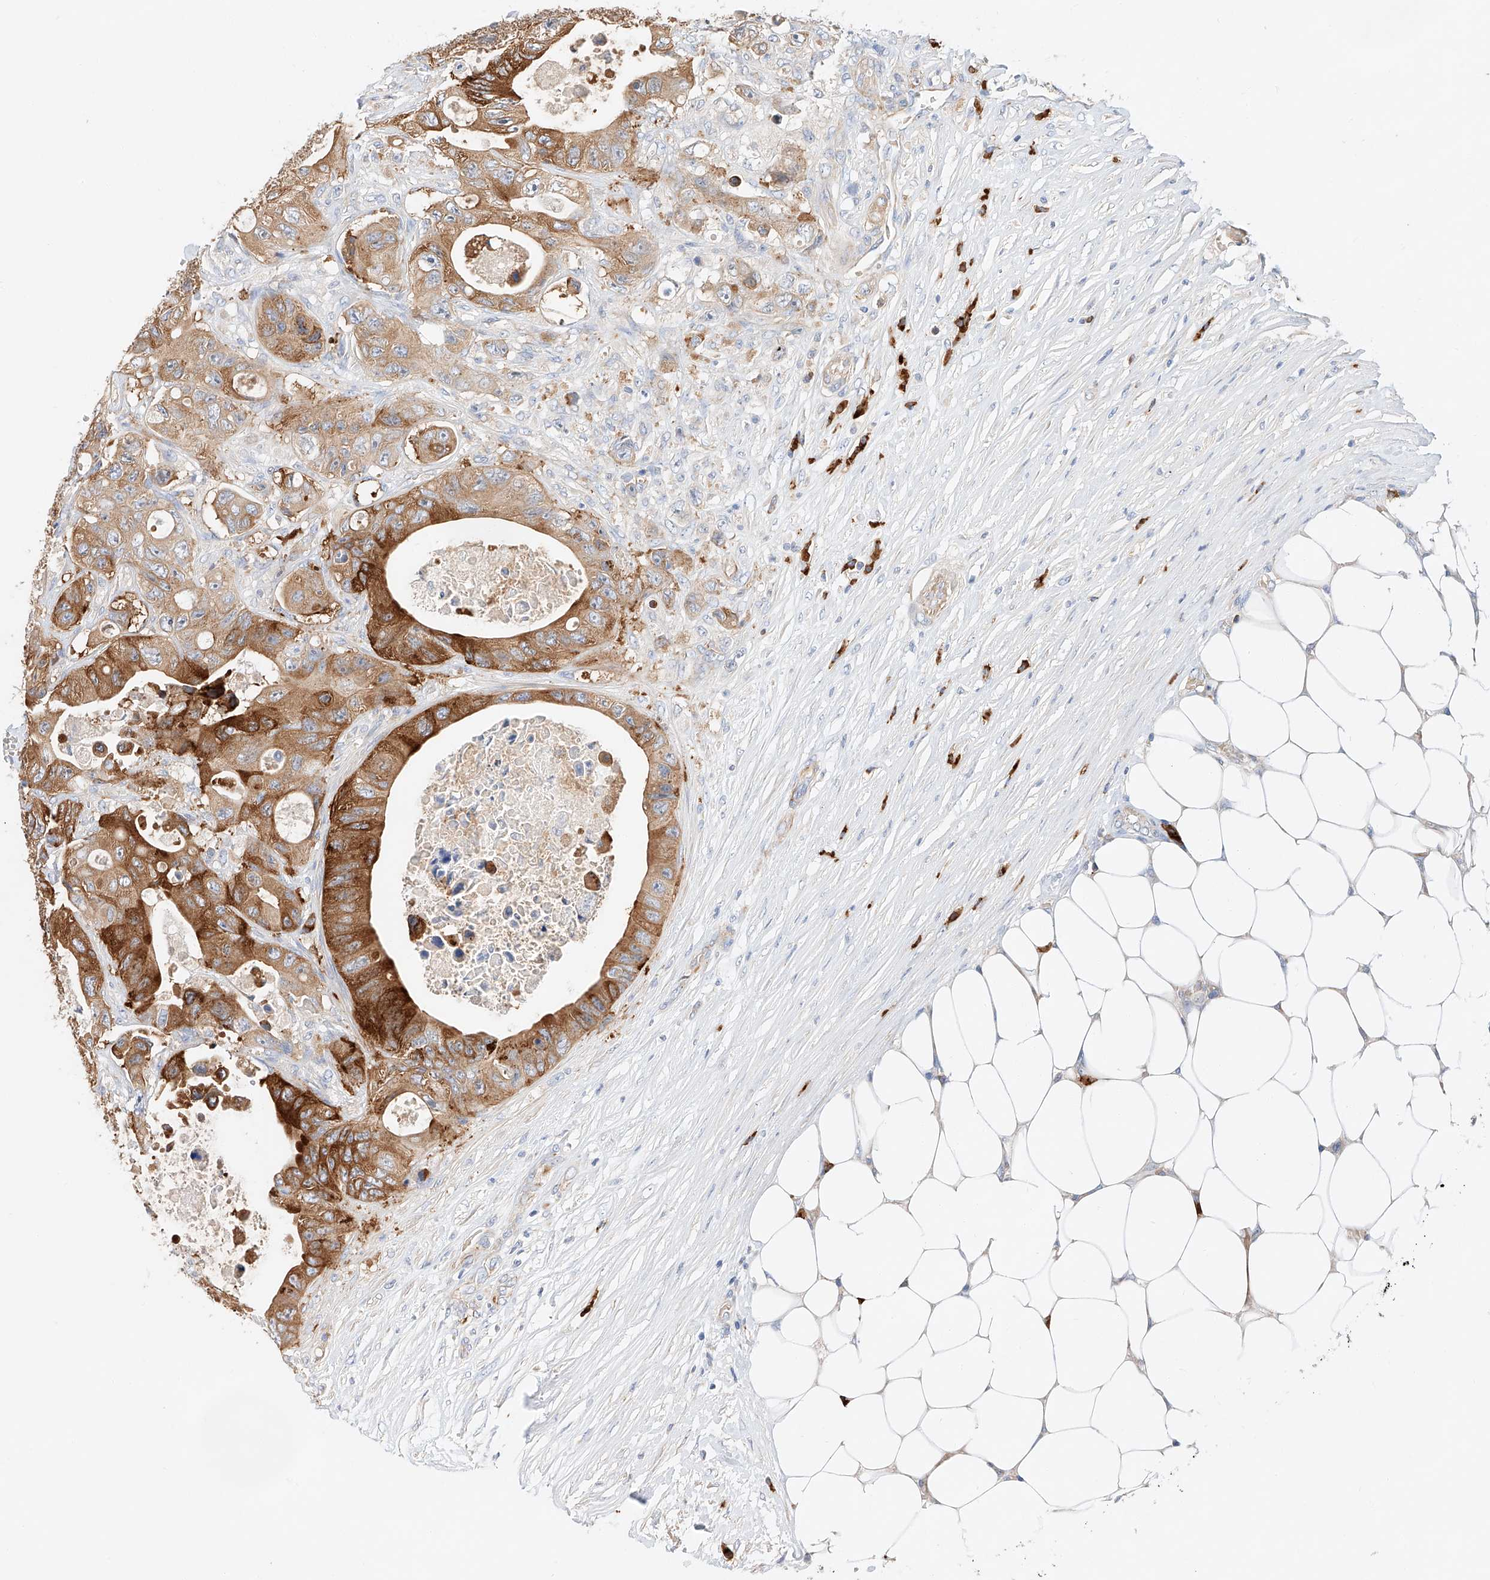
{"staining": {"intensity": "strong", "quantity": "25%-75%", "location": "cytoplasmic/membranous"}, "tissue": "colorectal cancer", "cell_type": "Tumor cells", "image_type": "cancer", "snomed": [{"axis": "morphology", "description": "Adenocarcinoma, NOS"}, {"axis": "topography", "description": "Colon"}], "caption": "The histopathology image shows staining of adenocarcinoma (colorectal), revealing strong cytoplasmic/membranous protein expression (brown color) within tumor cells. The protein is stained brown, and the nuclei are stained in blue (DAB IHC with brightfield microscopy, high magnification).", "gene": "GLMN", "patient": {"sex": "female", "age": 46}}